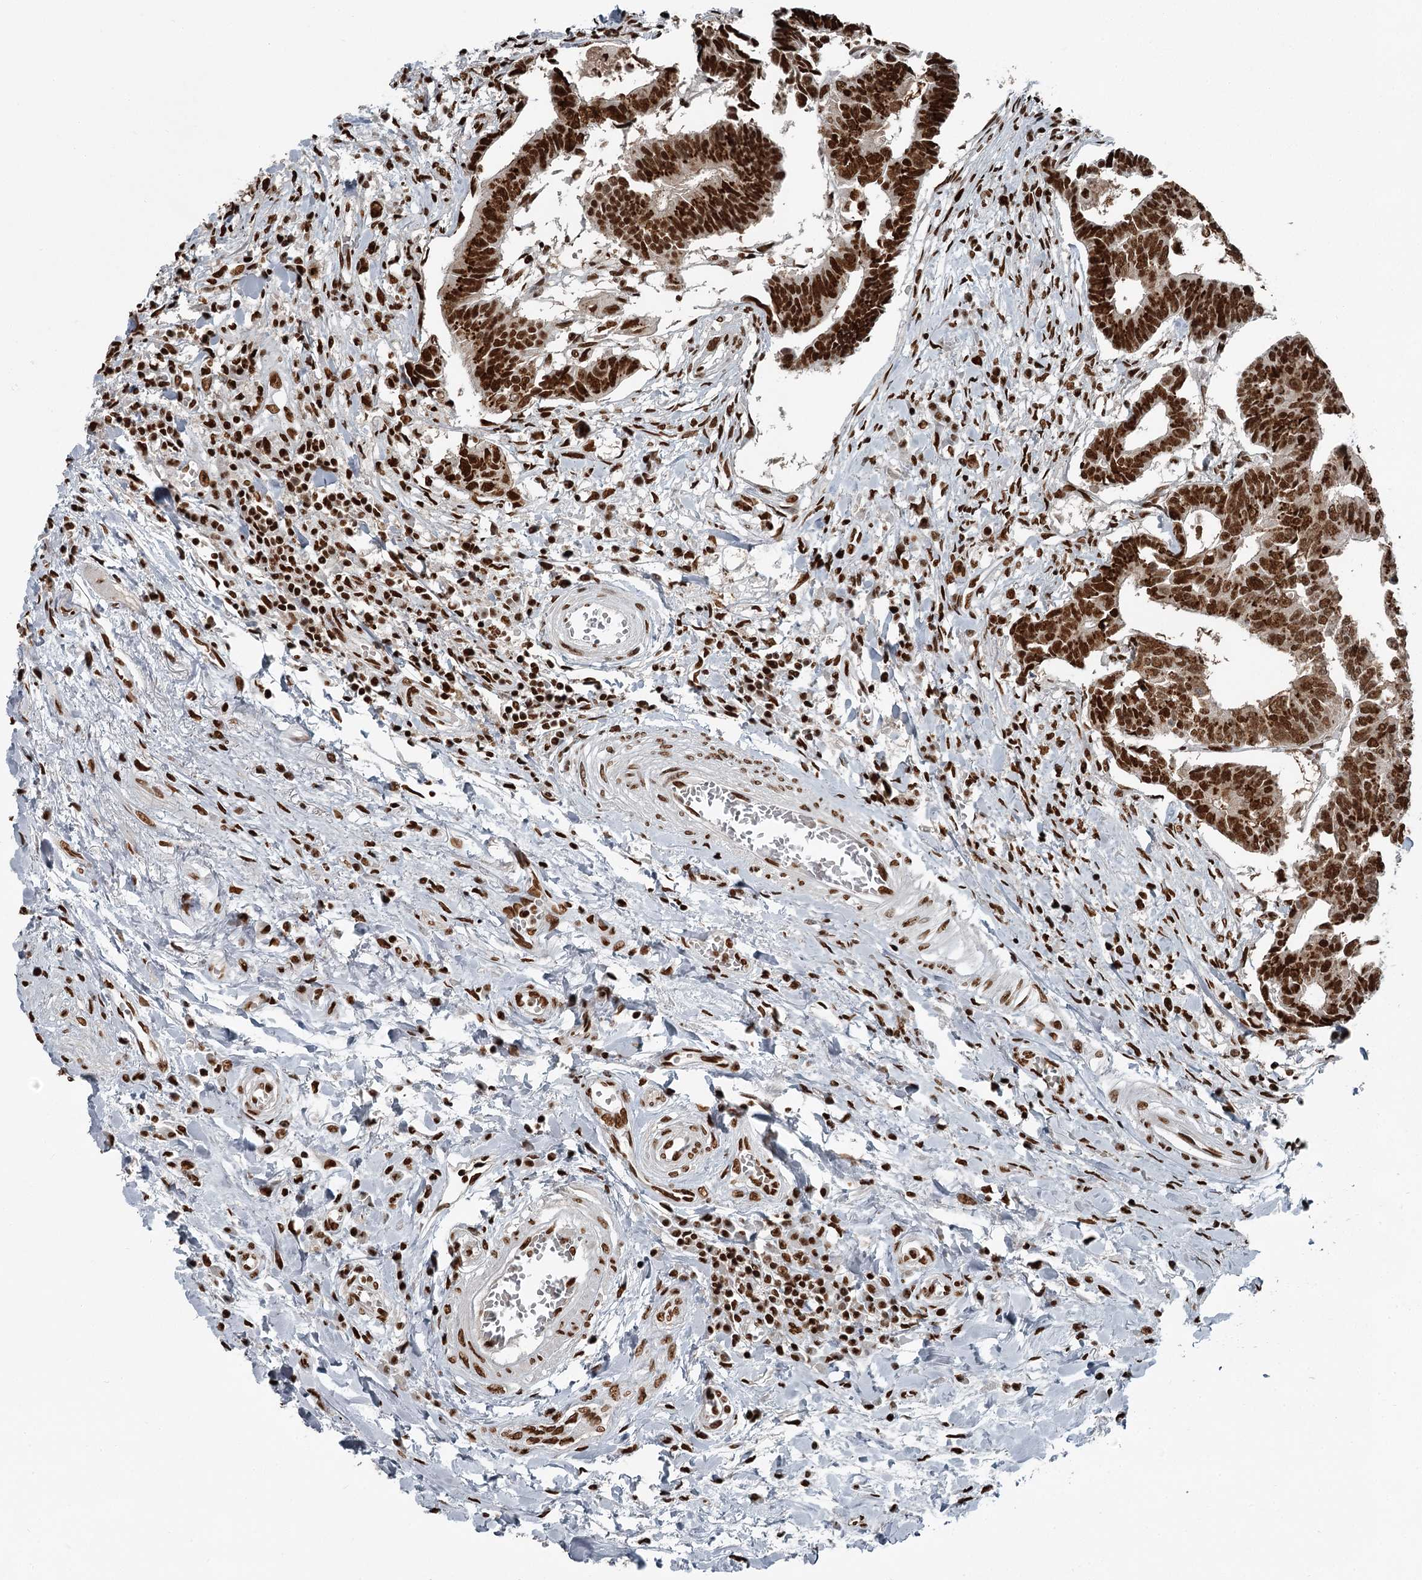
{"staining": {"intensity": "strong", "quantity": ">75%", "location": "nuclear"}, "tissue": "colorectal cancer", "cell_type": "Tumor cells", "image_type": "cancer", "snomed": [{"axis": "morphology", "description": "Adenocarcinoma, NOS"}, {"axis": "topography", "description": "Rectum"}], "caption": "Human colorectal cancer (adenocarcinoma) stained for a protein (brown) reveals strong nuclear positive expression in about >75% of tumor cells.", "gene": "RBBP7", "patient": {"sex": "female", "age": 65}}